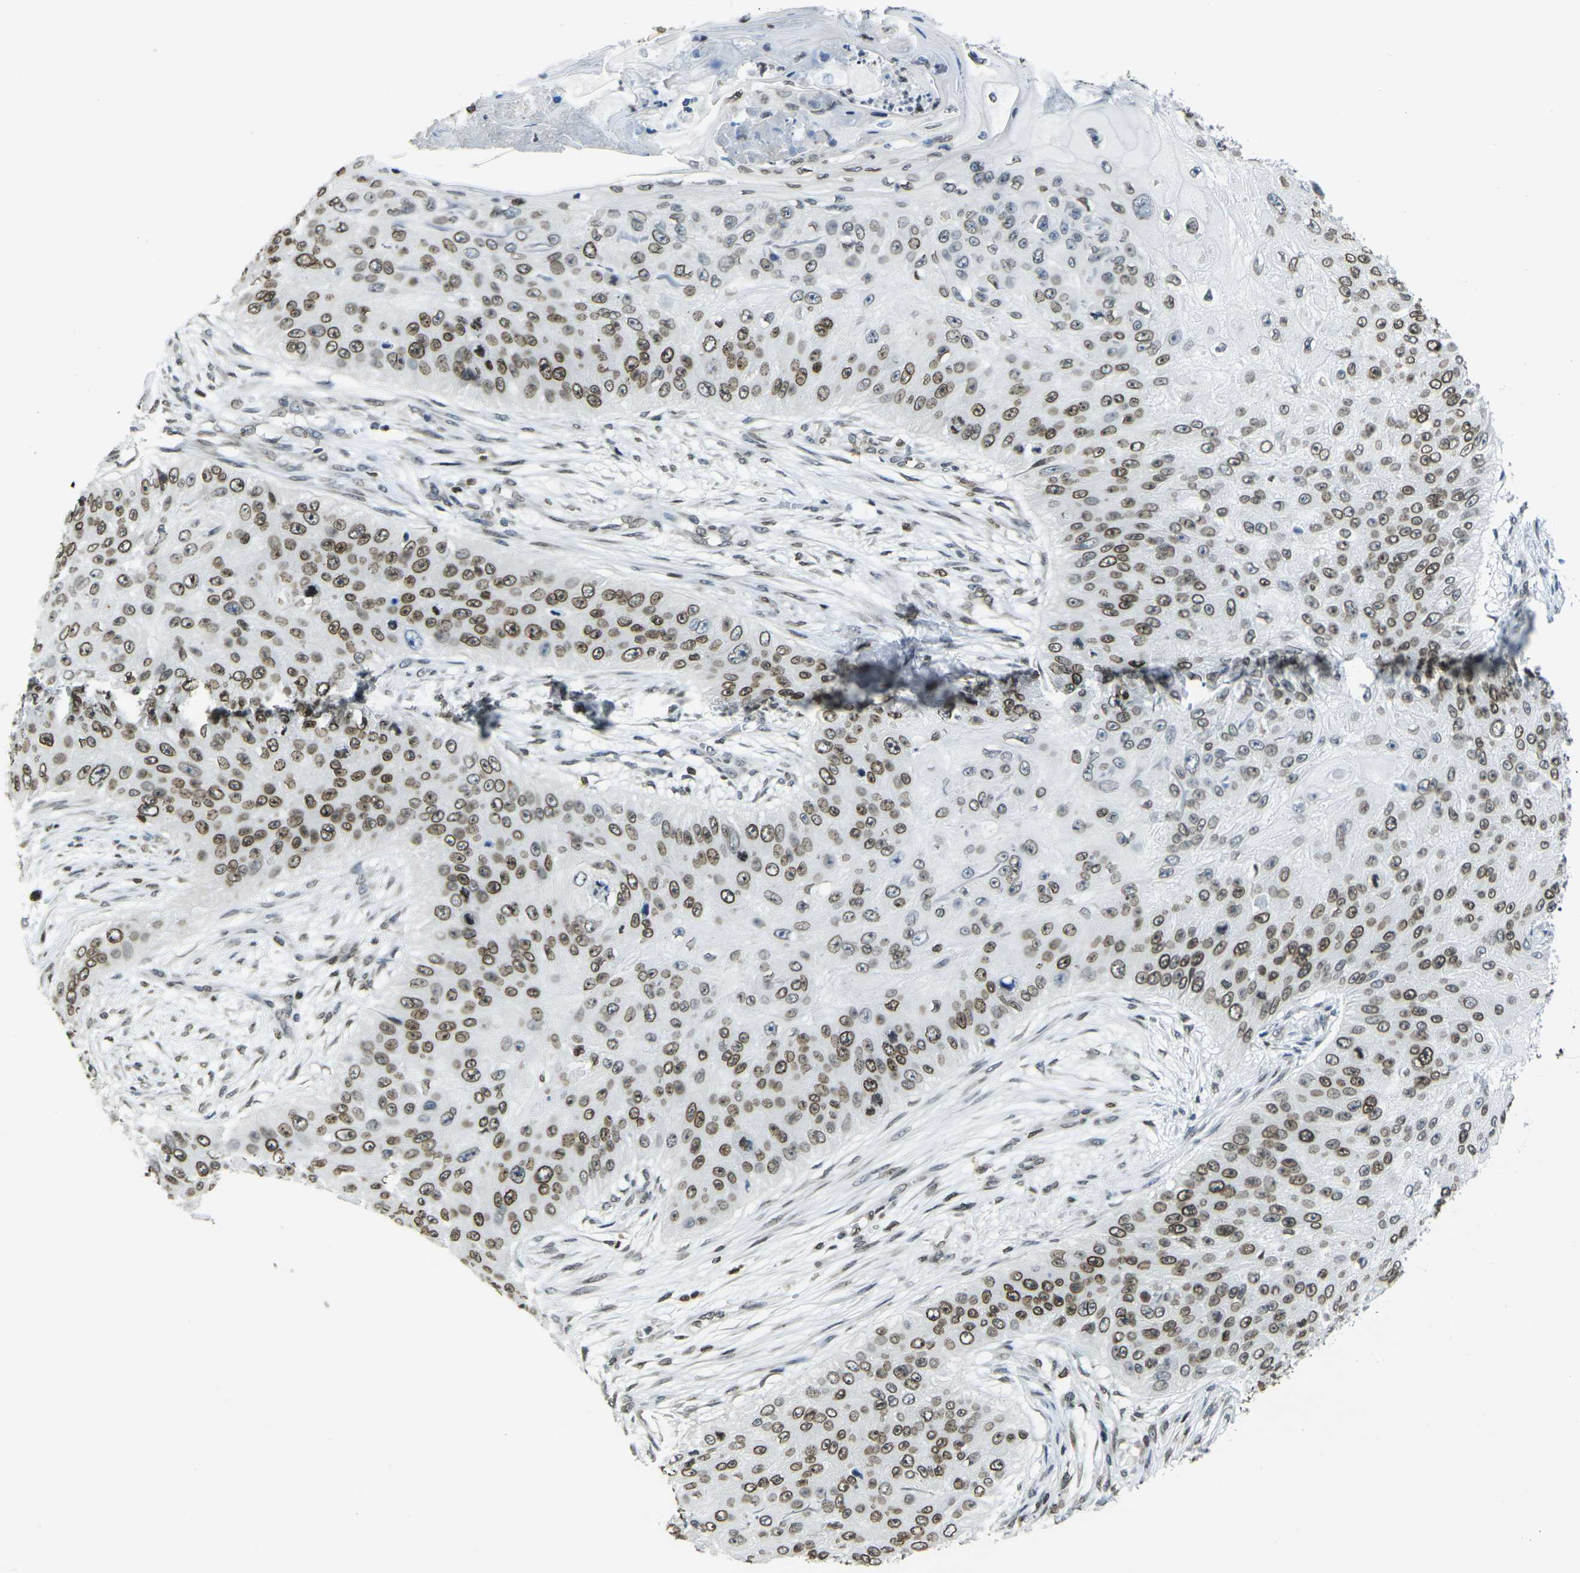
{"staining": {"intensity": "moderate", "quantity": ">75%", "location": "cytoplasmic/membranous,nuclear"}, "tissue": "skin cancer", "cell_type": "Tumor cells", "image_type": "cancer", "snomed": [{"axis": "morphology", "description": "Squamous cell carcinoma, NOS"}, {"axis": "topography", "description": "Skin"}], "caption": "A medium amount of moderate cytoplasmic/membranous and nuclear positivity is seen in about >75% of tumor cells in skin cancer (squamous cell carcinoma) tissue.", "gene": "BRDT", "patient": {"sex": "female", "age": 80}}